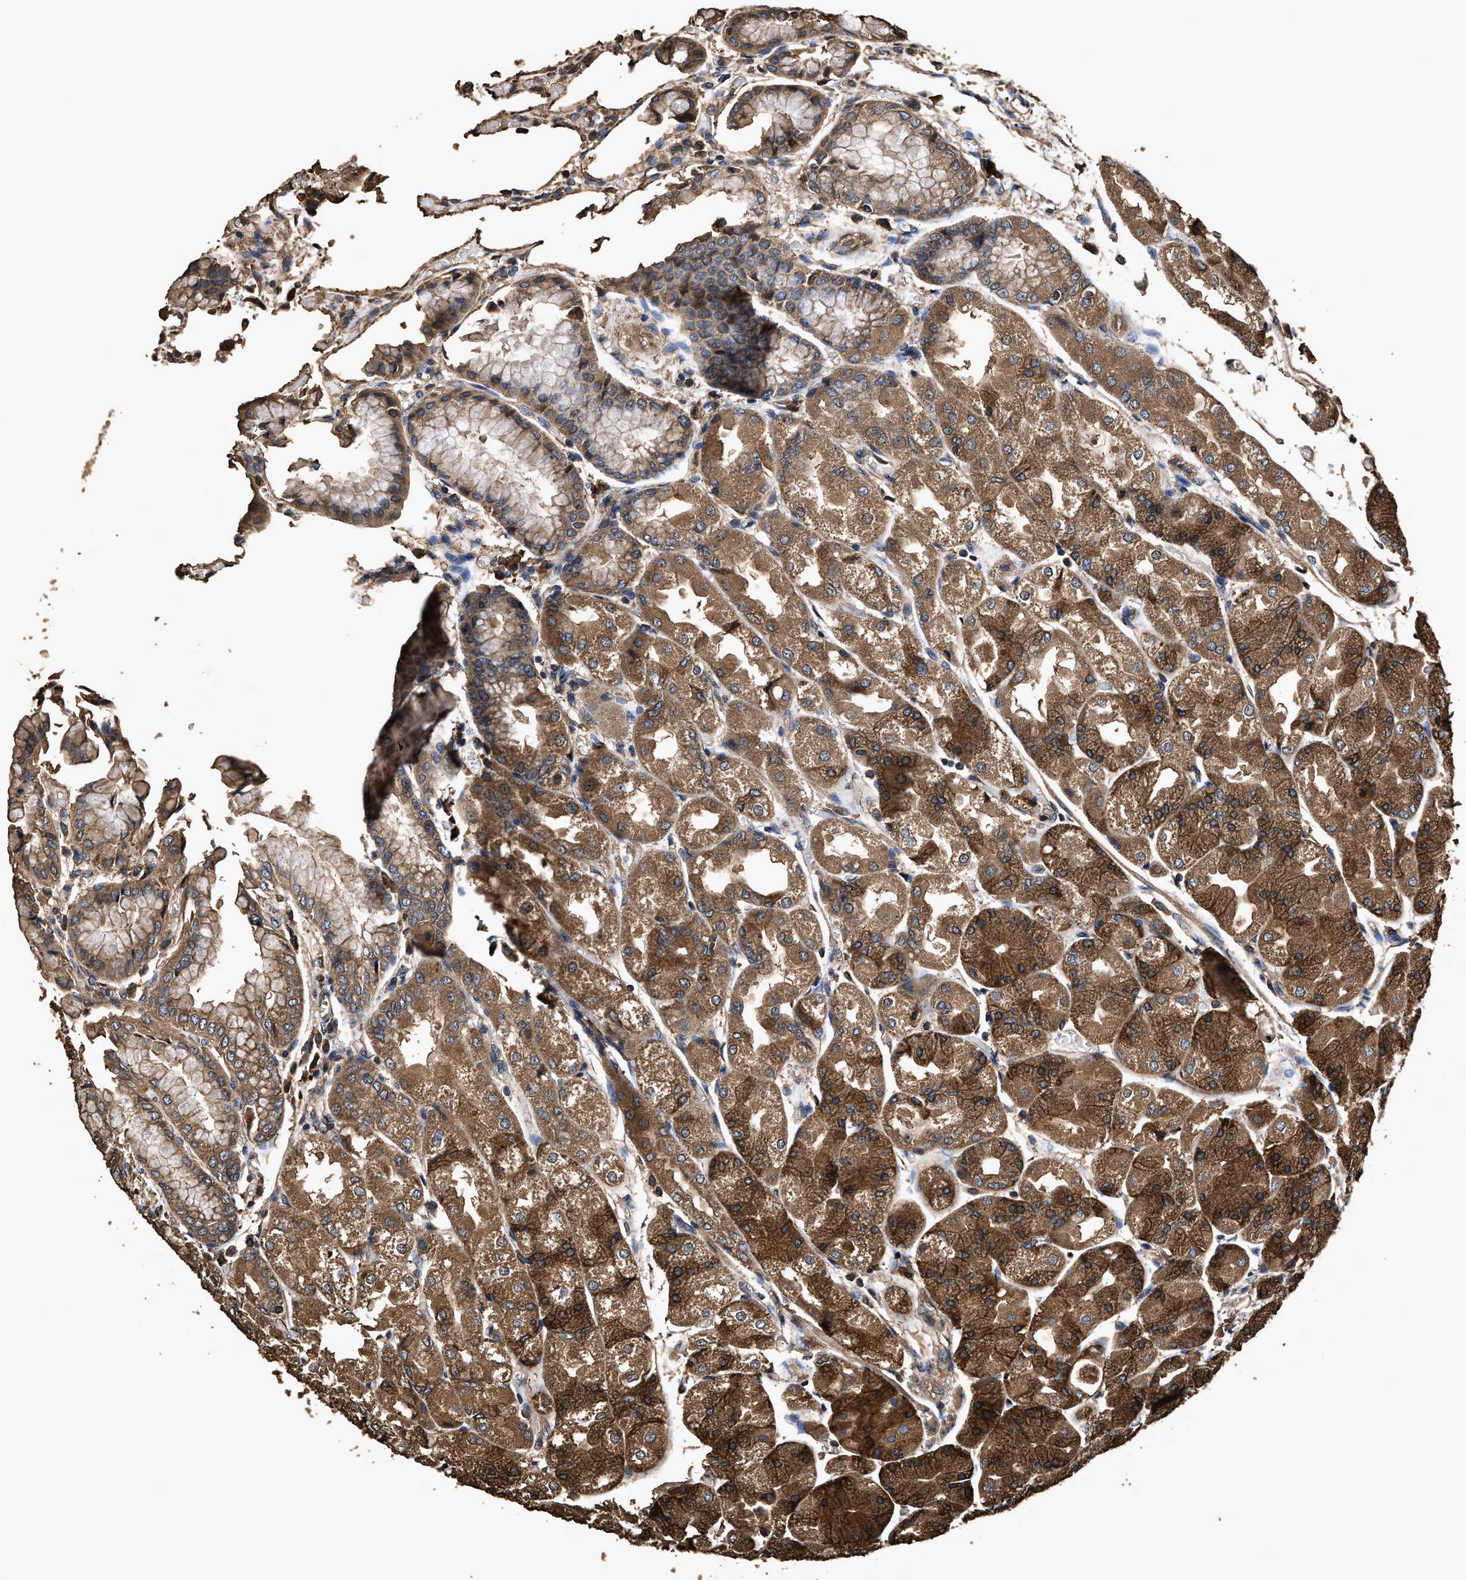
{"staining": {"intensity": "strong", "quantity": ">75%", "location": "cytoplasmic/membranous"}, "tissue": "stomach", "cell_type": "Glandular cells", "image_type": "normal", "snomed": [{"axis": "morphology", "description": "Normal tissue, NOS"}, {"axis": "topography", "description": "Stomach, upper"}], "caption": "Immunohistochemistry (IHC) histopathology image of benign stomach: human stomach stained using immunohistochemistry (IHC) demonstrates high levels of strong protein expression localized specifically in the cytoplasmic/membranous of glandular cells, appearing as a cytoplasmic/membranous brown color.", "gene": "ZMYND19", "patient": {"sex": "male", "age": 72}}